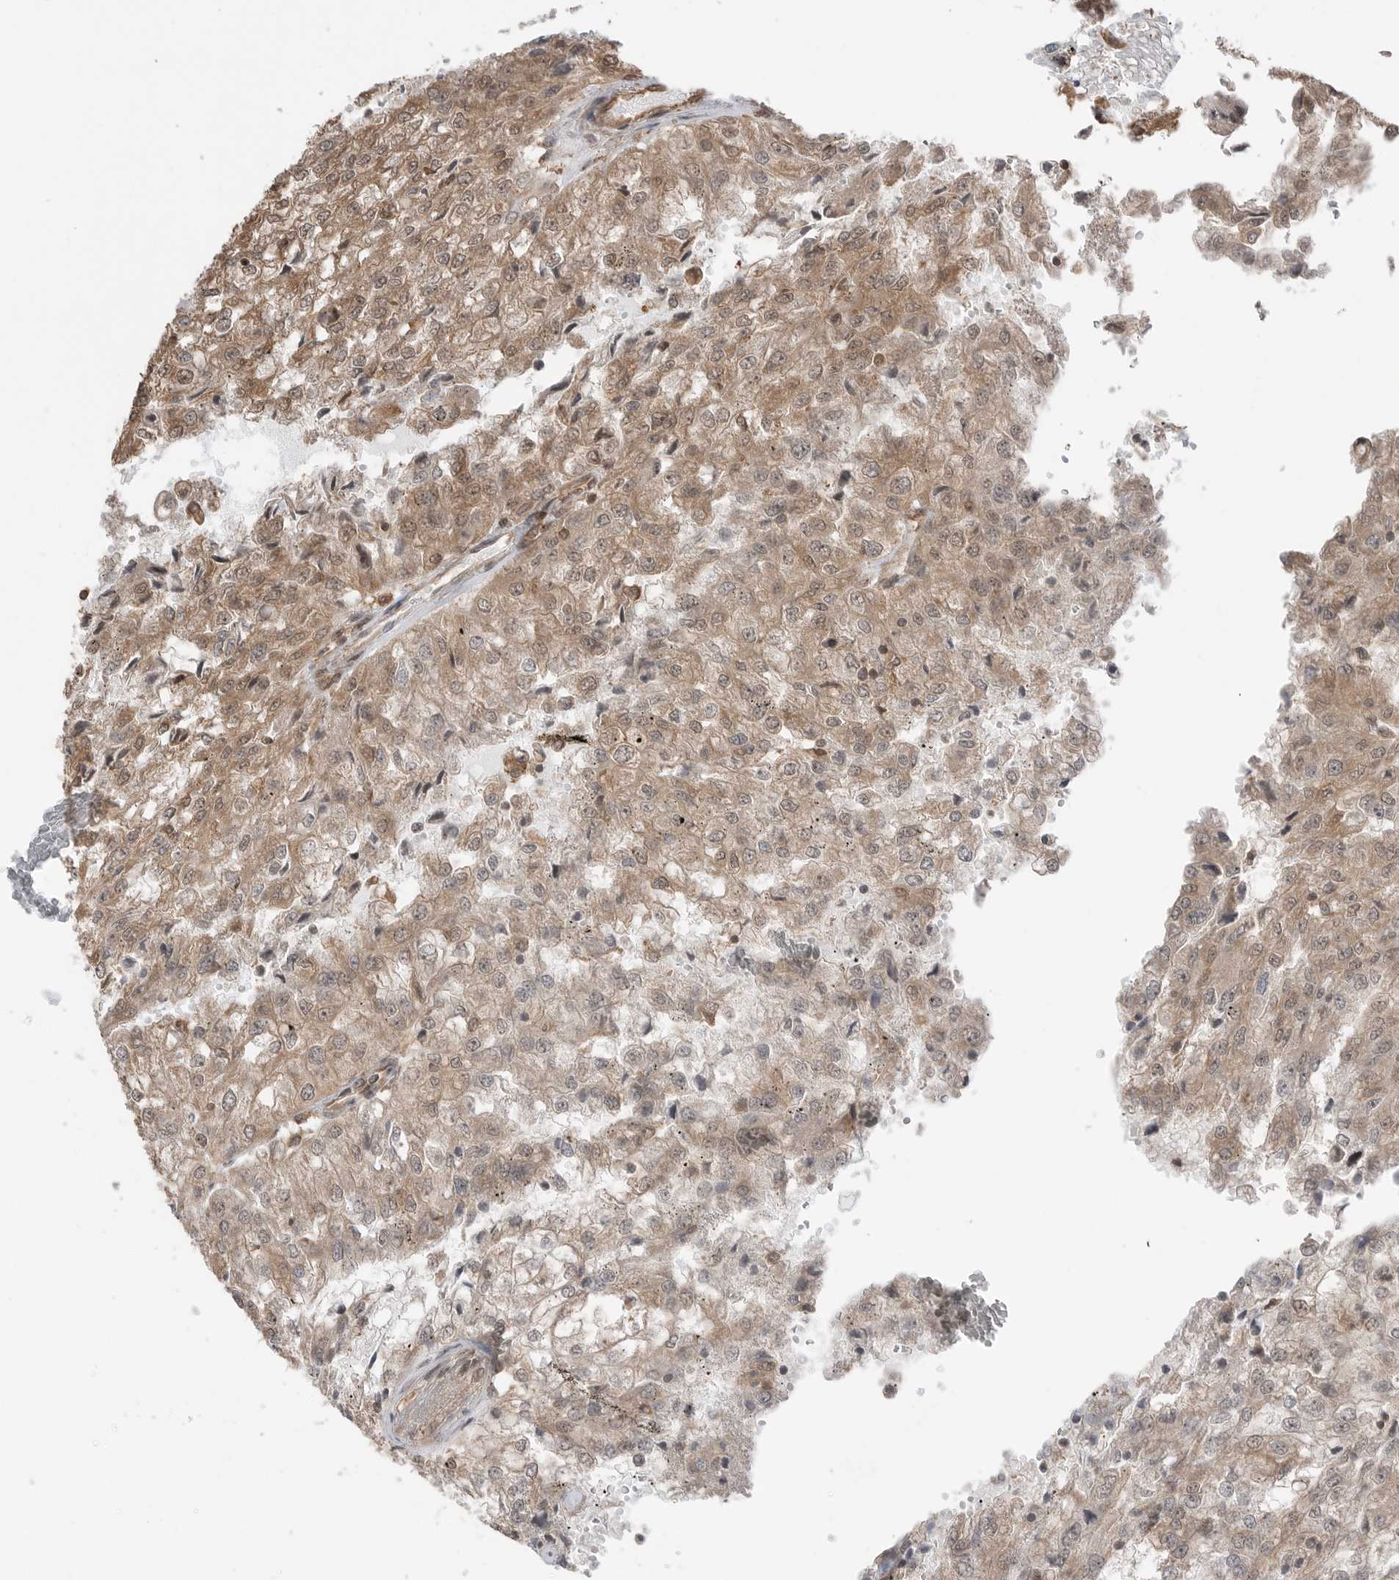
{"staining": {"intensity": "weak", "quantity": ">75%", "location": "cytoplasmic/membranous,nuclear"}, "tissue": "renal cancer", "cell_type": "Tumor cells", "image_type": "cancer", "snomed": [{"axis": "morphology", "description": "Adenocarcinoma, NOS"}, {"axis": "topography", "description": "Kidney"}], "caption": "Immunohistochemical staining of renal cancer exhibits weak cytoplasmic/membranous and nuclear protein expression in about >75% of tumor cells.", "gene": "PEAK1", "patient": {"sex": "female", "age": 54}}